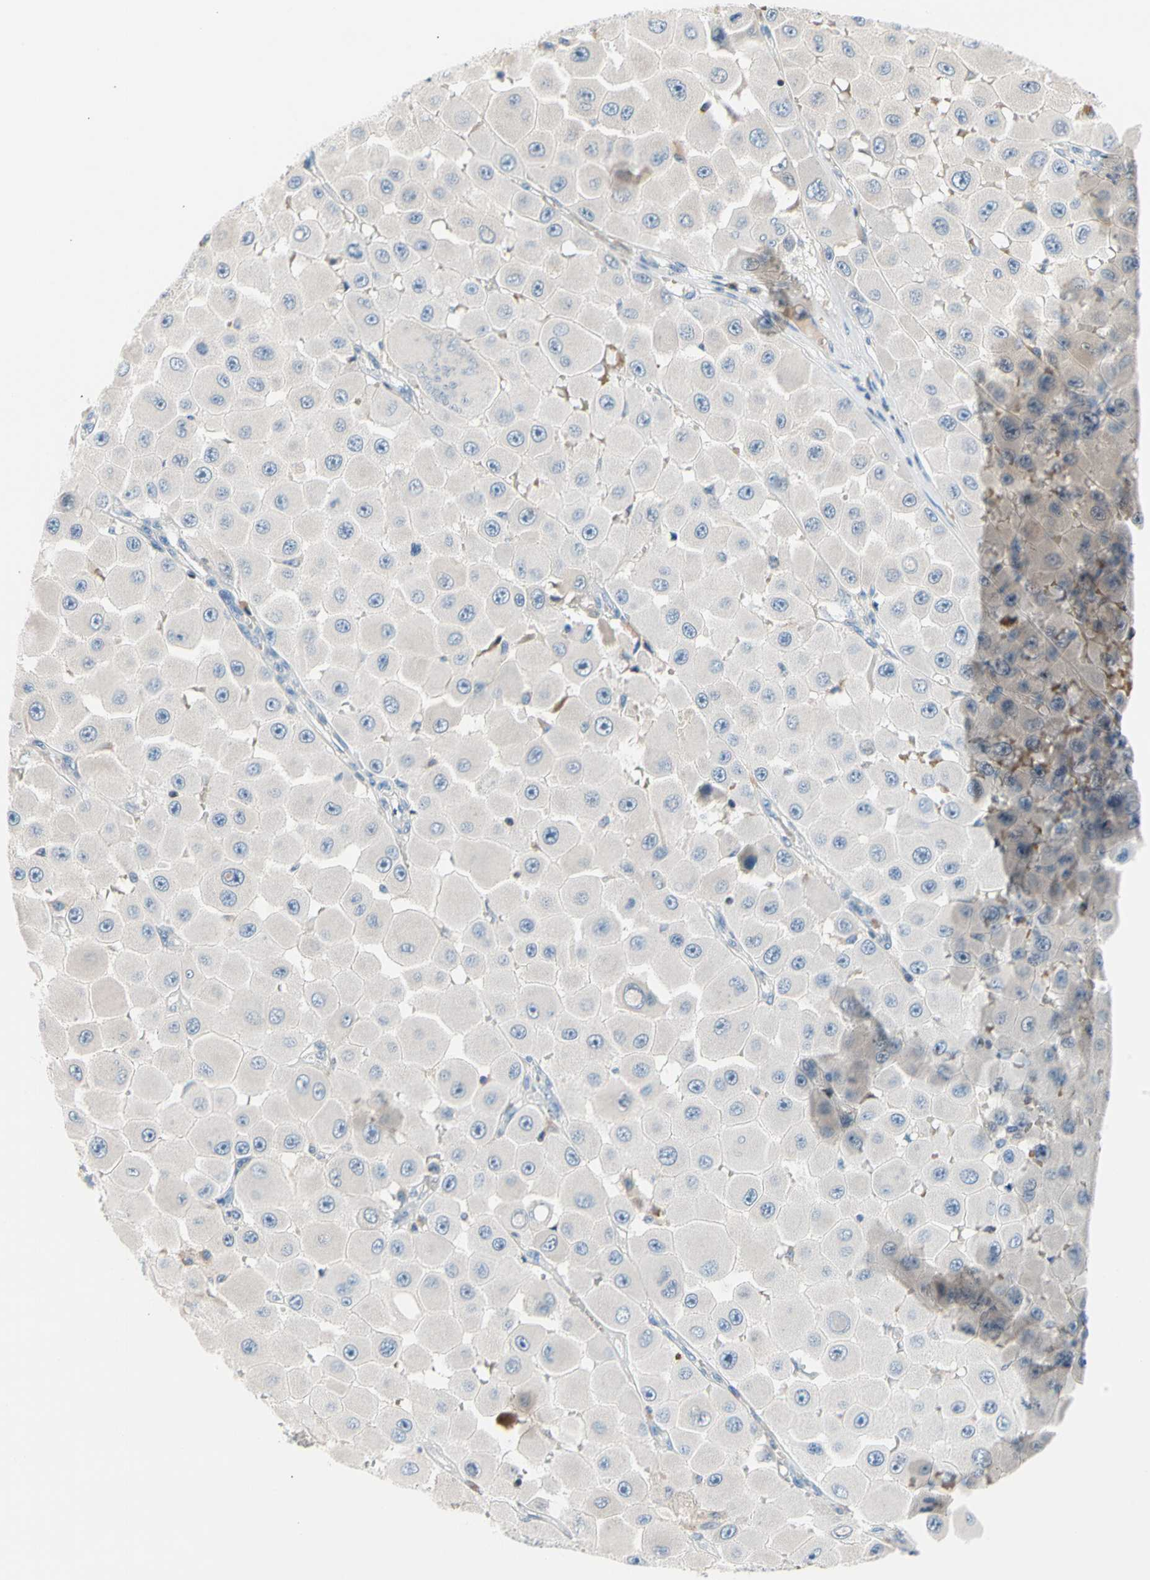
{"staining": {"intensity": "negative", "quantity": "none", "location": "none"}, "tissue": "melanoma", "cell_type": "Tumor cells", "image_type": "cancer", "snomed": [{"axis": "morphology", "description": "Malignant melanoma, NOS"}, {"axis": "topography", "description": "Skin"}], "caption": "The IHC photomicrograph has no significant expression in tumor cells of melanoma tissue.", "gene": "MAP3K3", "patient": {"sex": "female", "age": 81}}